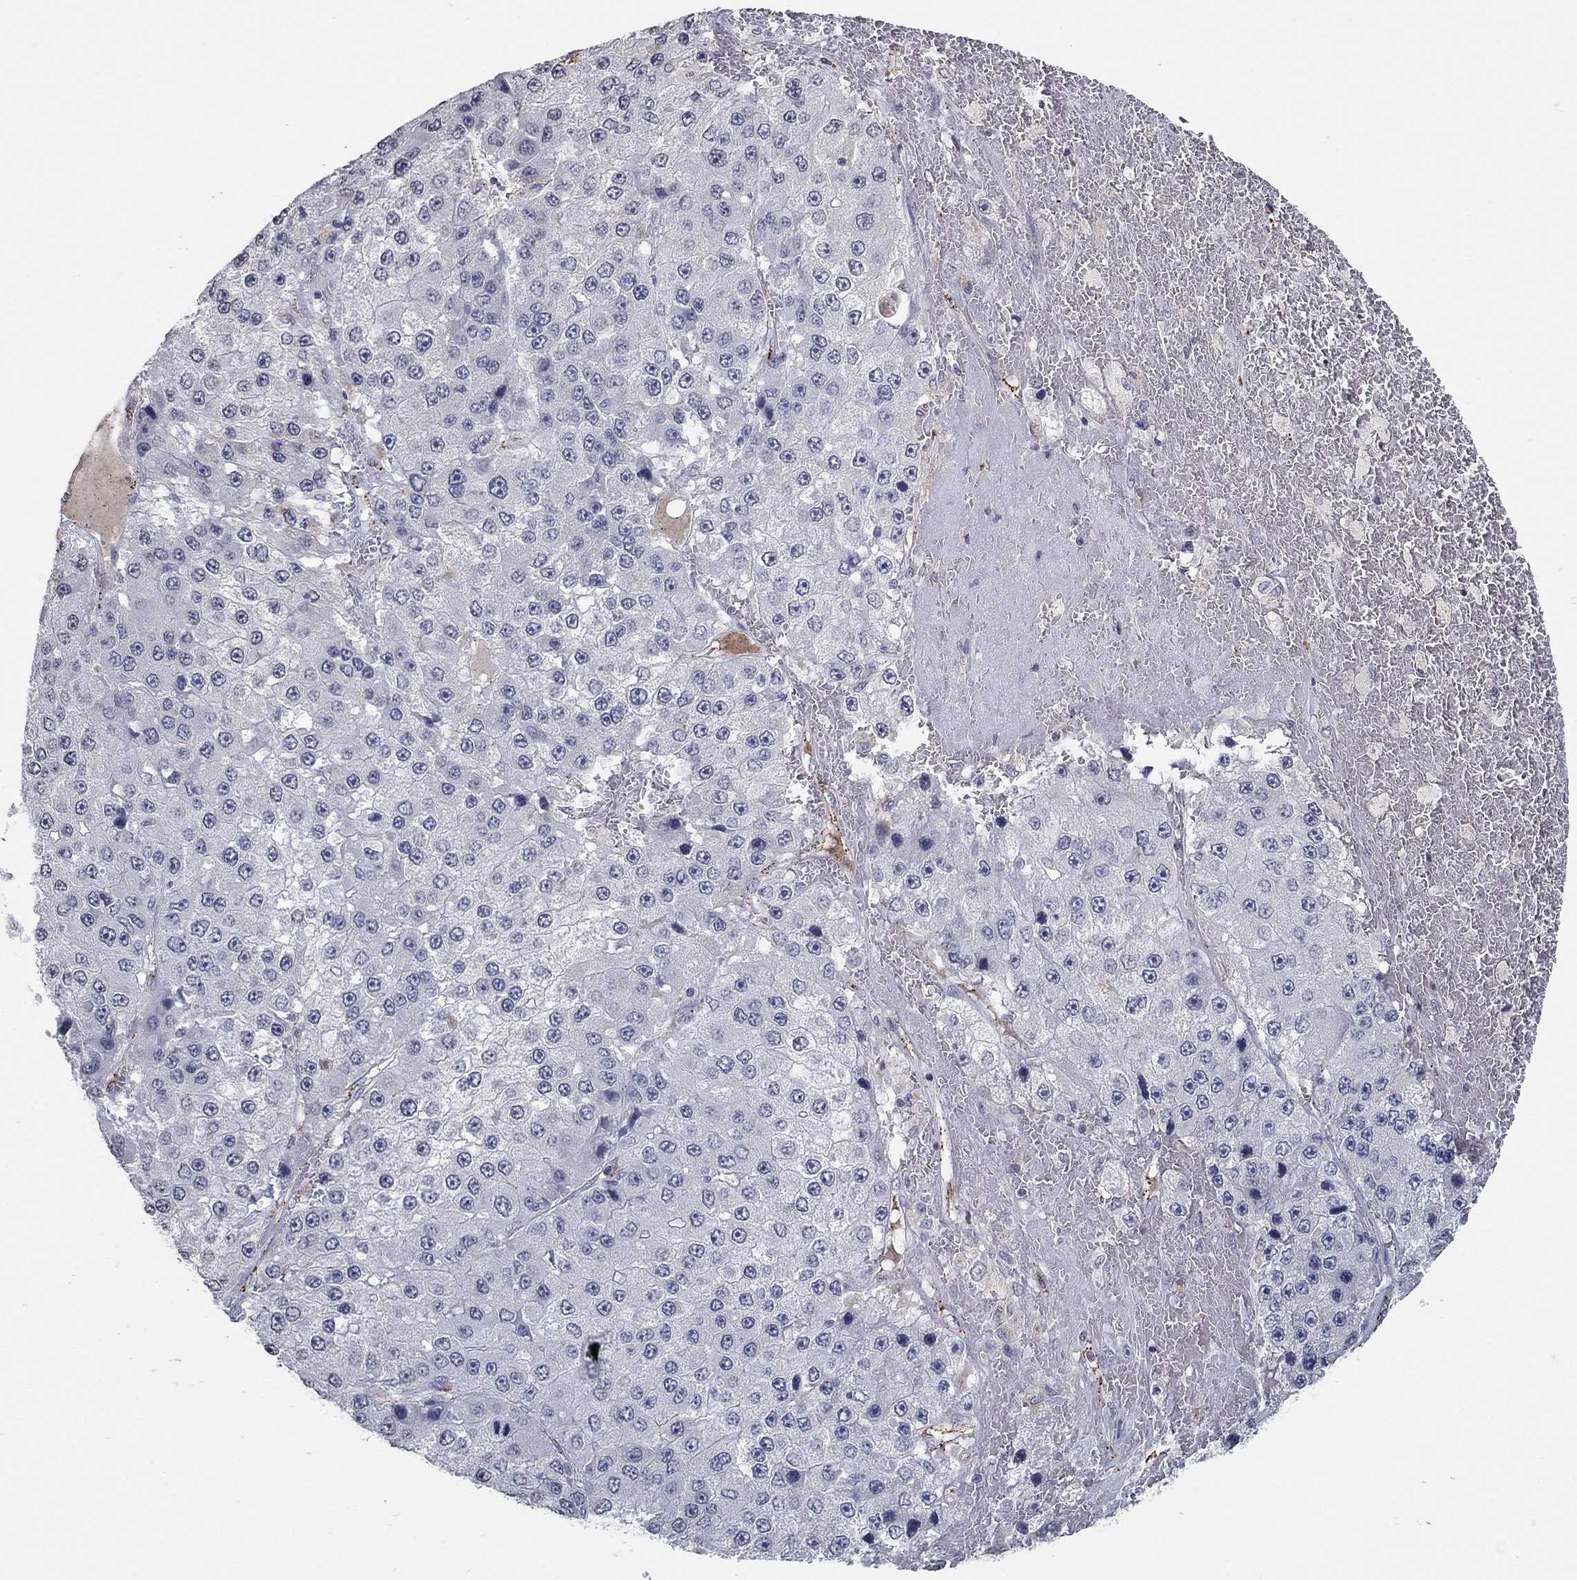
{"staining": {"intensity": "negative", "quantity": "none", "location": "none"}, "tissue": "liver cancer", "cell_type": "Tumor cells", "image_type": "cancer", "snomed": [{"axis": "morphology", "description": "Carcinoma, Hepatocellular, NOS"}, {"axis": "topography", "description": "Liver"}], "caption": "This is an IHC micrograph of hepatocellular carcinoma (liver). There is no positivity in tumor cells.", "gene": "TINAG", "patient": {"sex": "female", "age": 73}}